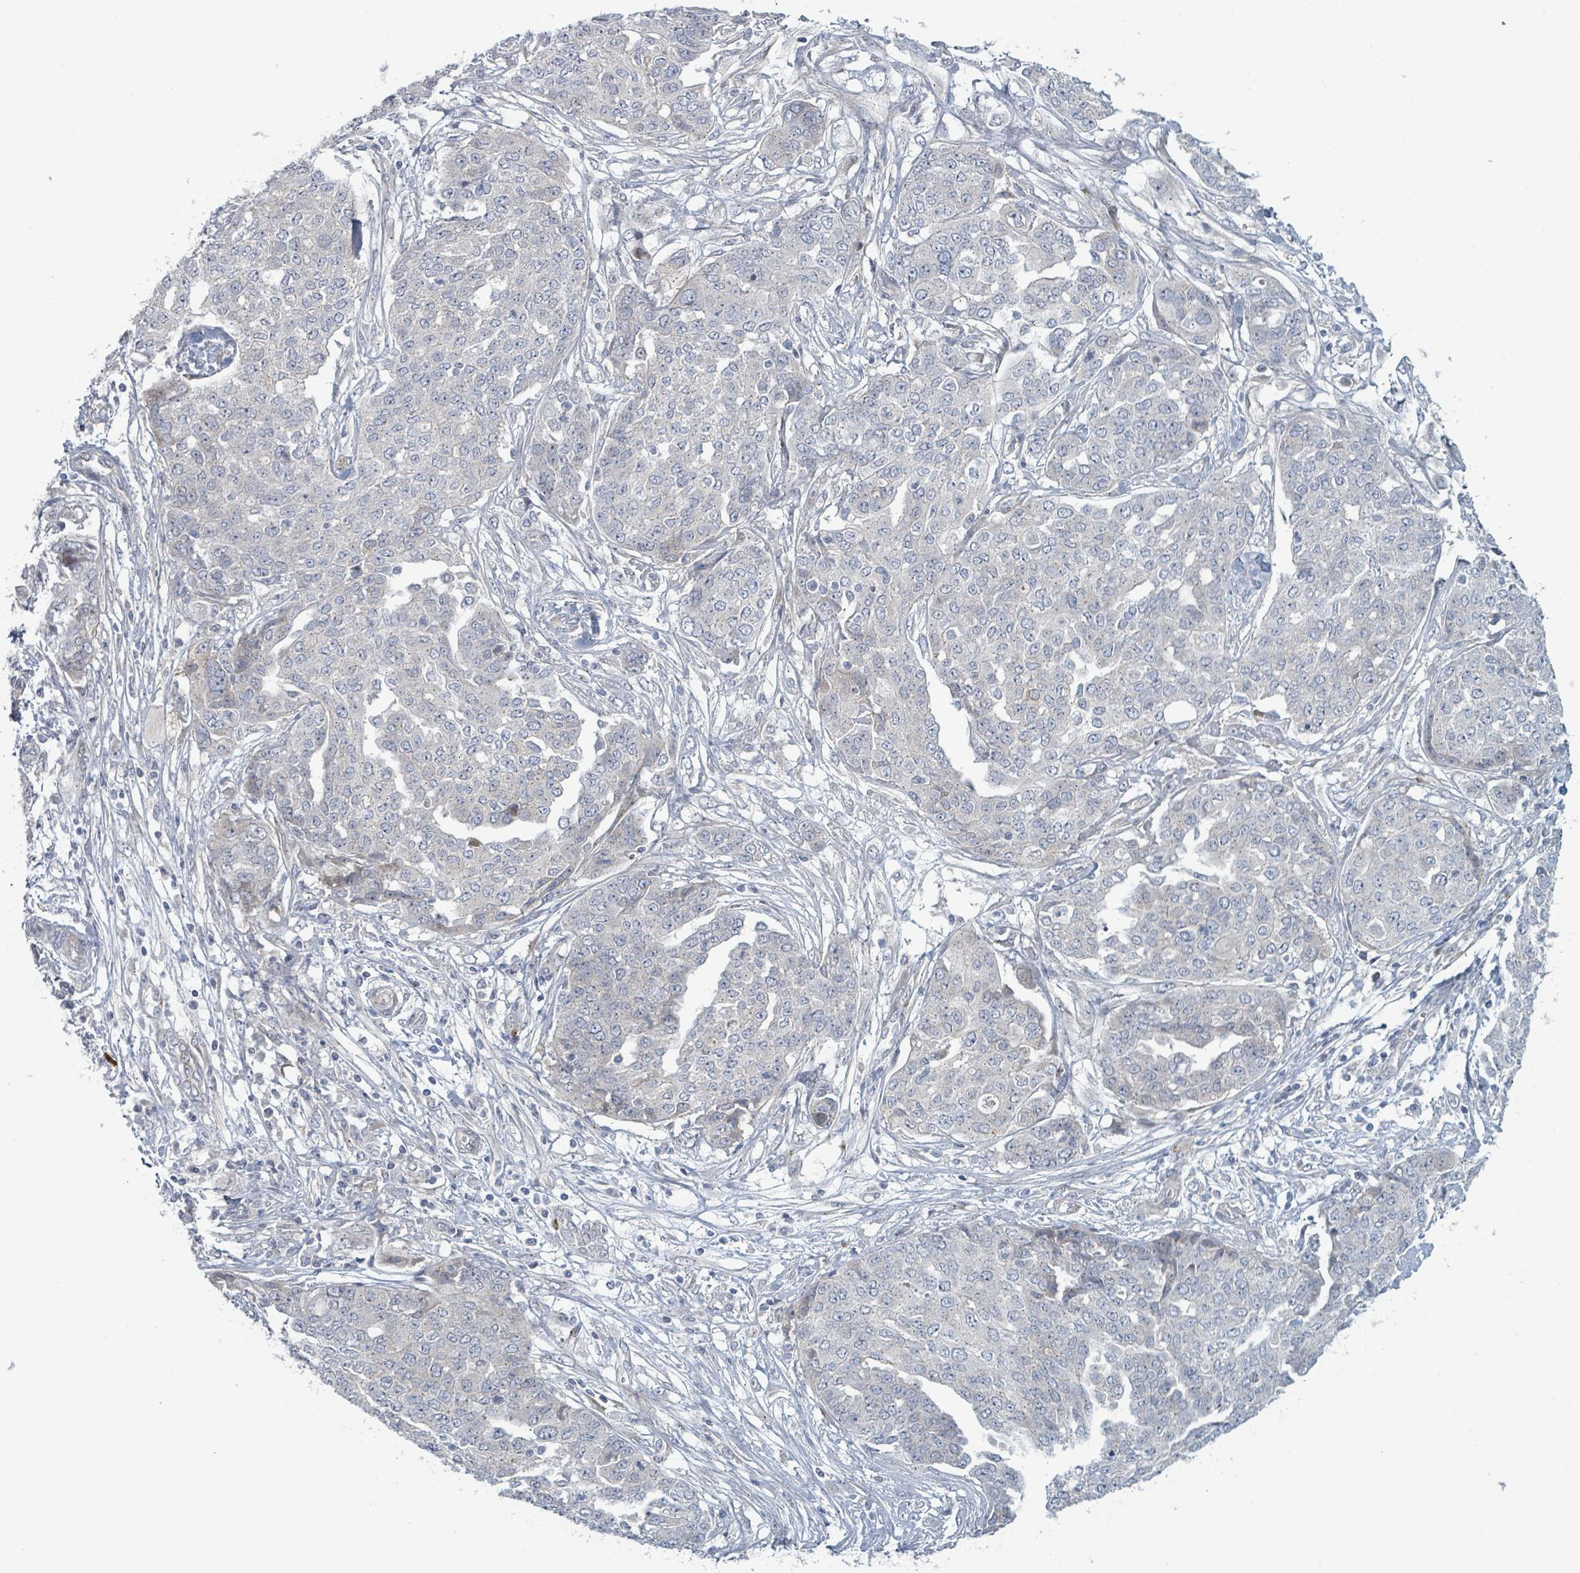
{"staining": {"intensity": "negative", "quantity": "none", "location": "none"}, "tissue": "ovarian cancer", "cell_type": "Tumor cells", "image_type": "cancer", "snomed": [{"axis": "morphology", "description": "Cystadenocarcinoma, serous, NOS"}, {"axis": "topography", "description": "Soft tissue"}, {"axis": "topography", "description": "Ovary"}], "caption": "Micrograph shows no significant protein staining in tumor cells of serous cystadenocarcinoma (ovarian).", "gene": "COL5A3", "patient": {"sex": "female", "age": 57}}